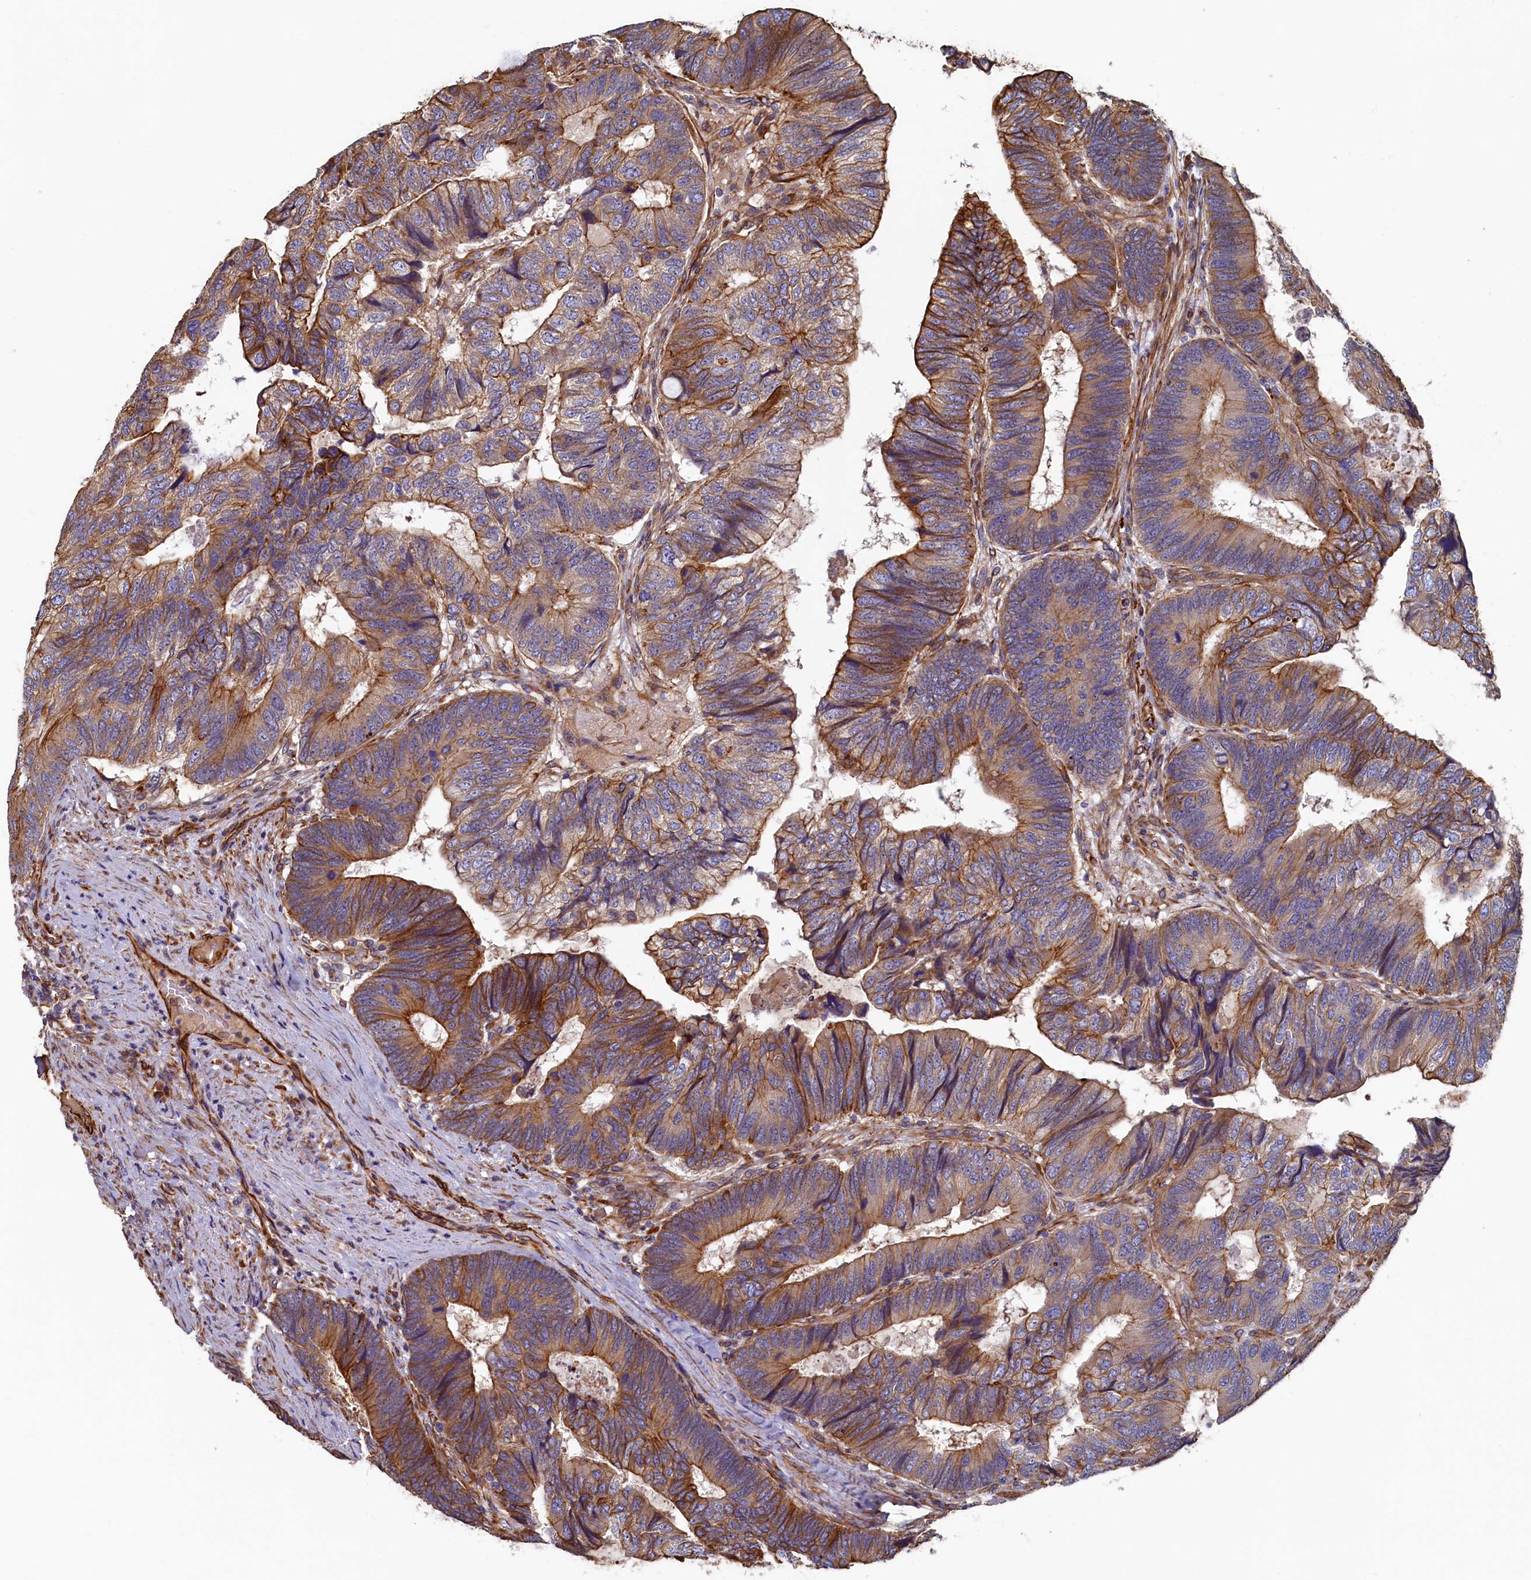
{"staining": {"intensity": "moderate", "quantity": ">75%", "location": "cytoplasmic/membranous"}, "tissue": "colorectal cancer", "cell_type": "Tumor cells", "image_type": "cancer", "snomed": [{"axis": "morphology", "description": "Adenocarcinoma, NOS"}, {"axis": "topography", "description": "Colon"}], "caption": "Protein staining by immunohistochemistry reveals moderate cytoplasmic/membranous expression in about >75% of tumor cells in colorectal adenocarcinoma. (DAB (3,3'-diaminobenzidine) = brown stain, brightfield microscopy at high magnification).", "gene": "LRRC57", "patient": {"sex": "female", "age": 67}}